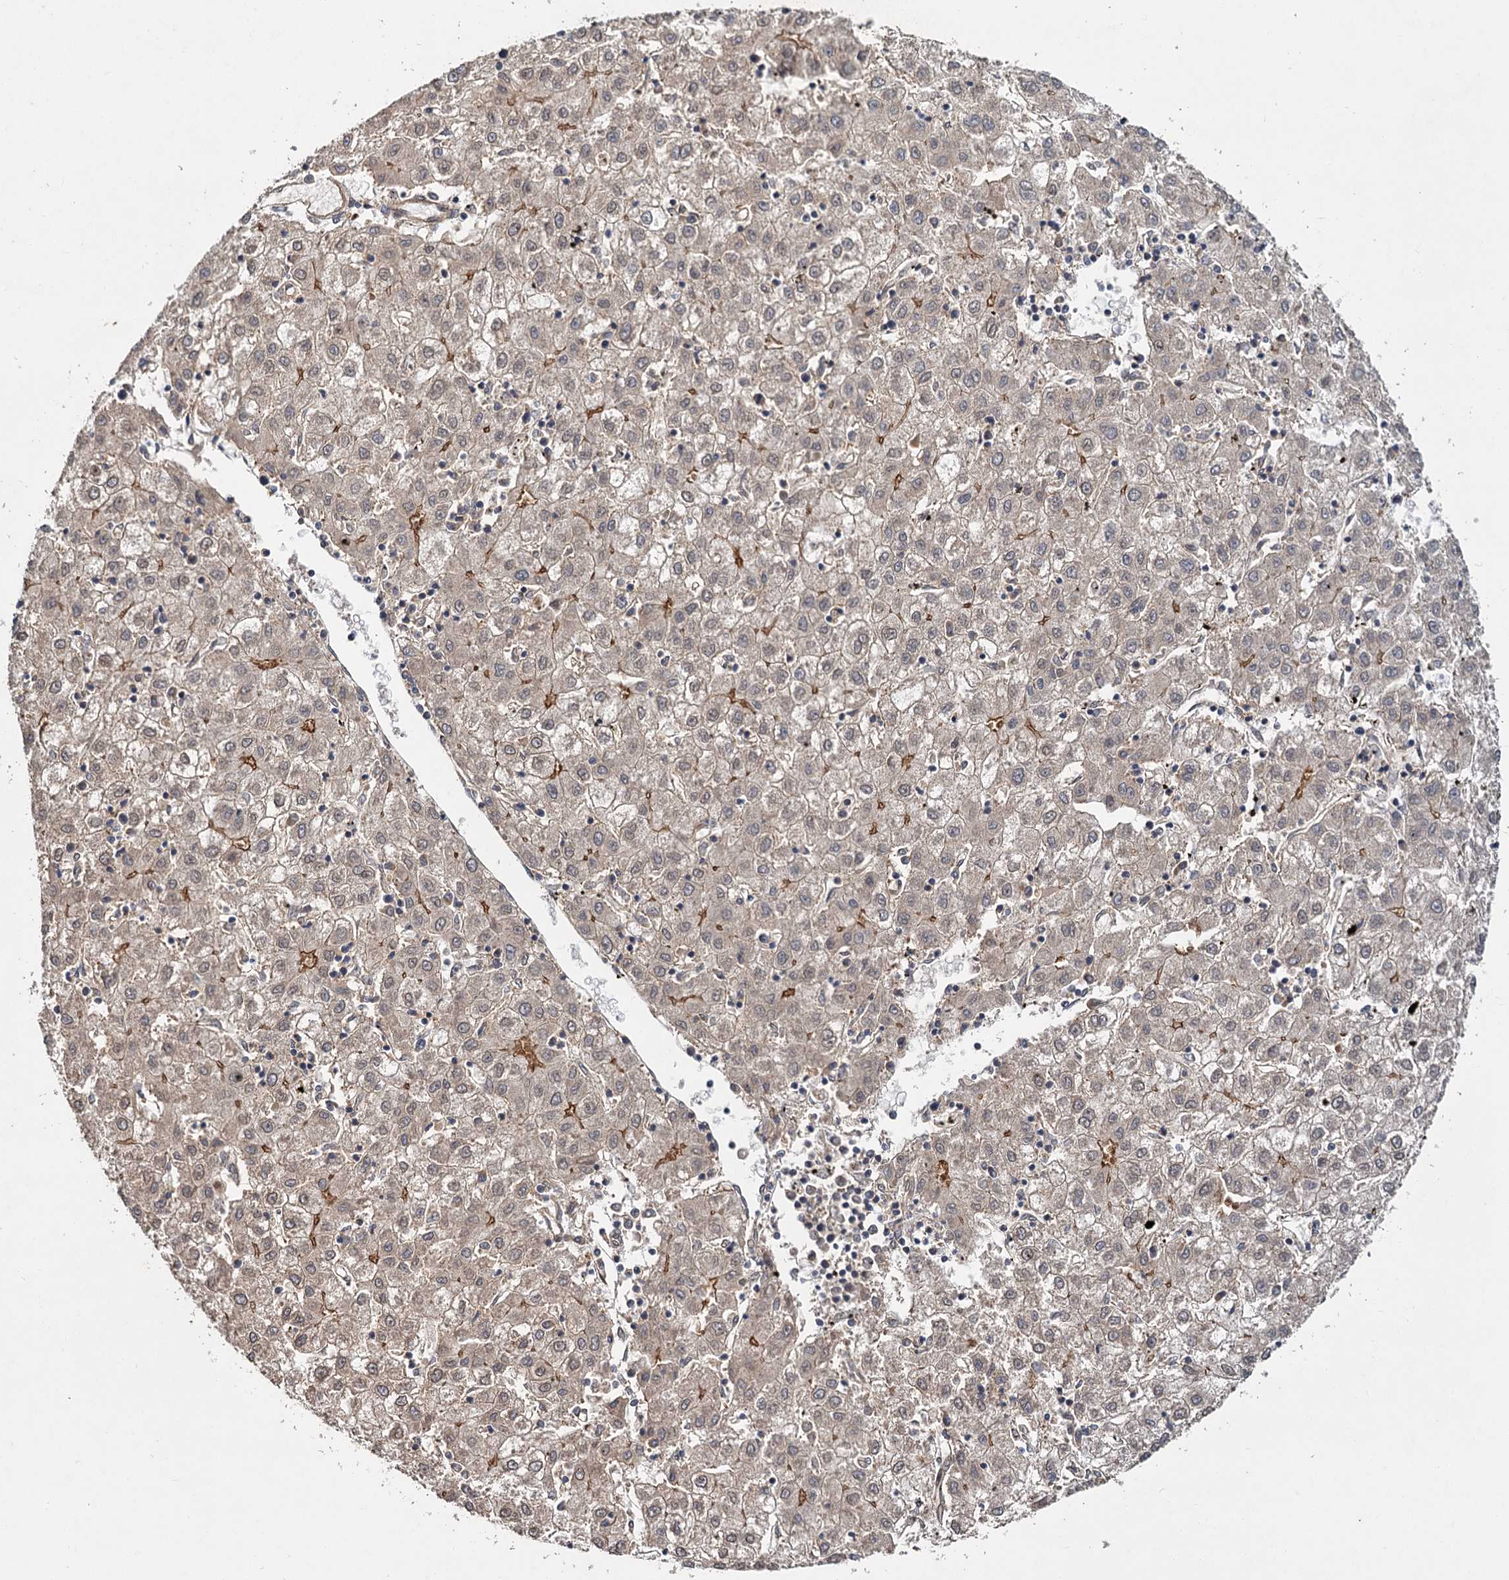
{"staining": {"intensity": "moderate", "quantity": "<25%", "location": "cytoplasmic/membranous"}, "tissue": "liver cancer", "cell_type": "Tumor cells", "image_type": "cancer", "snomed": [{"axis": "morphology", "description": "Carcinoma, Hepatocellular, NOS"}, {"axis": "topography", "description": "Liver"}], "caption": "Human liver cancer (hepatocellular carcinoma) stained for a protein (brown) exhibits moderate cytoplasmic/membranous positive staining in about <25% of tumor cells.", "gene": "ZNF324", "patient": {"sex": "male", "age": 72}}